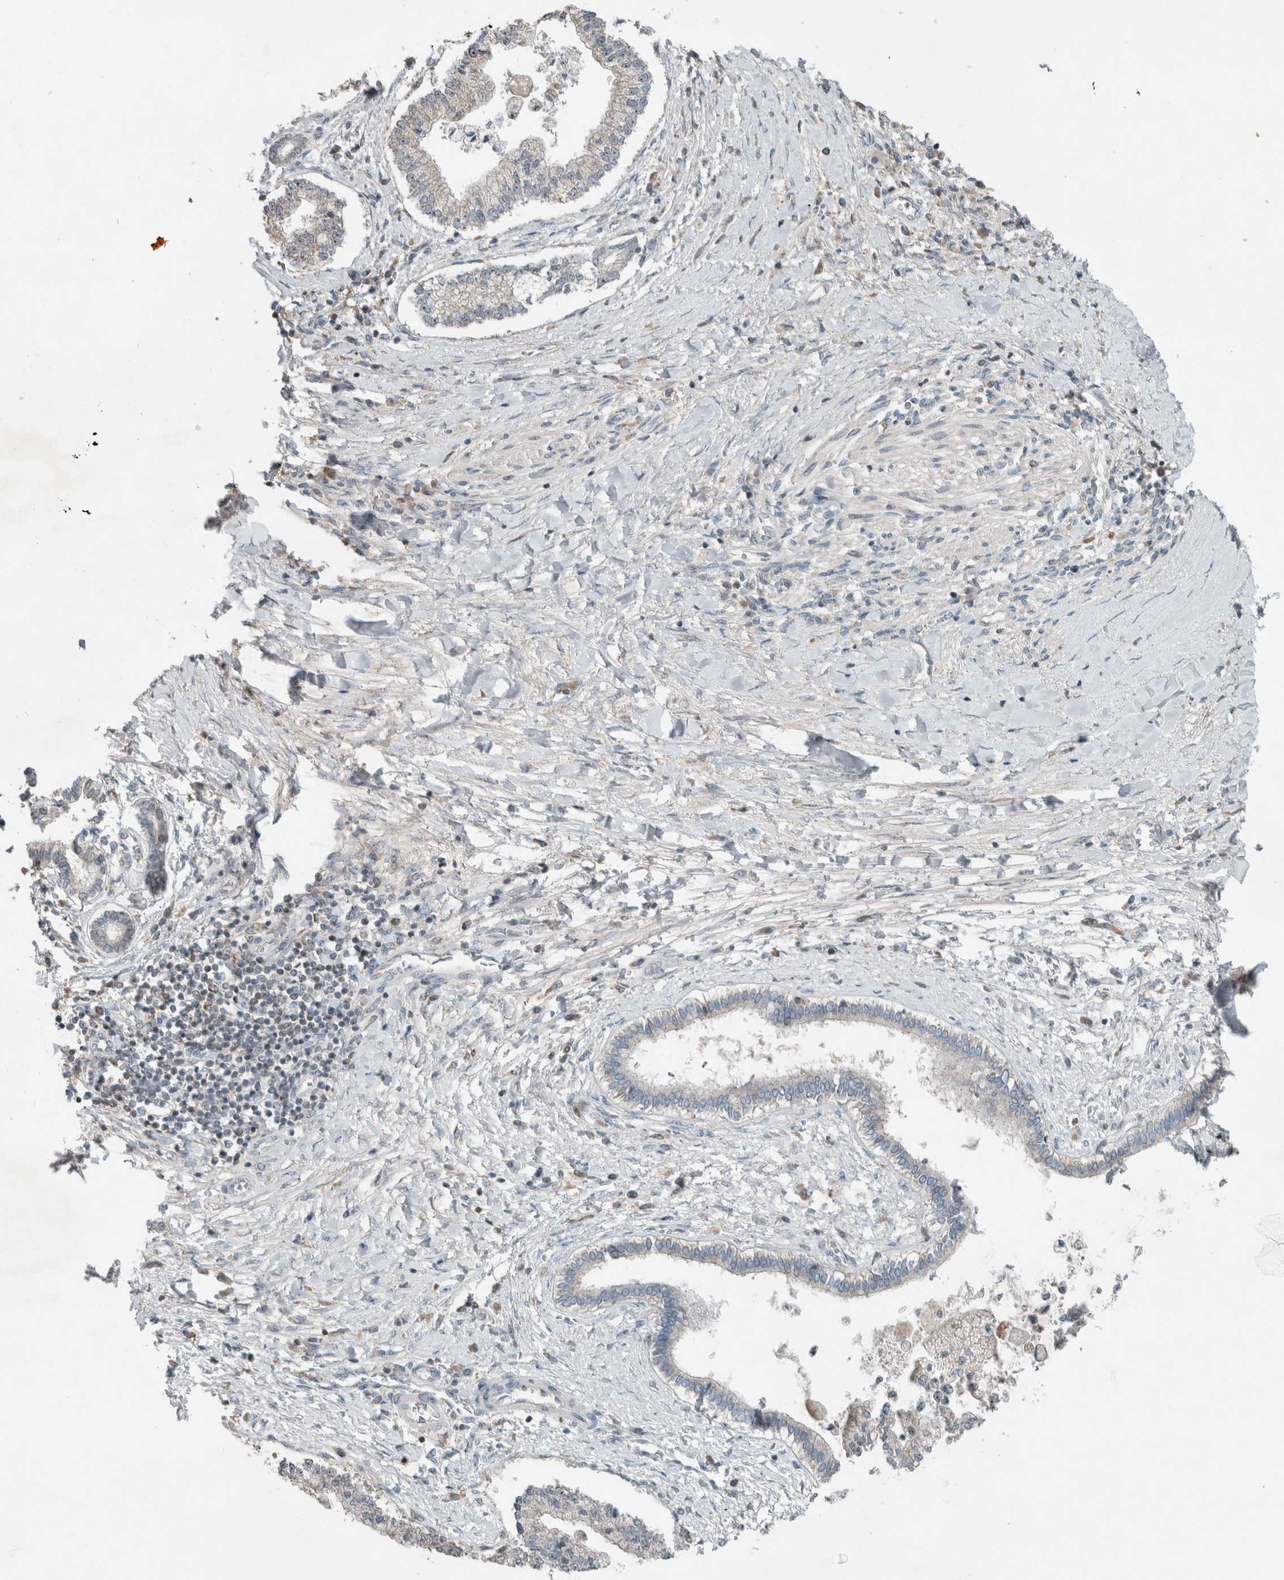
{"staining": {"intensity": "negative", "quantity": "none", "location": "none"}, "tissue": "liver cancer", "cell_type": "Tumor cells", "image_type": "cancer", "snomed": [{"axis": "morphology", "description": "Cholangiocarcinoma"}, {"axis": "topography", "description": "Liver"}], "caption": "Immunohistochemistry (IHC) micrograph of human liver cholangiocarcinoma stained for a protein (brown), which displays no positivity in tumor cells.", "gene": "RPF1", "patient": {"sex": "male", "age": 50}}